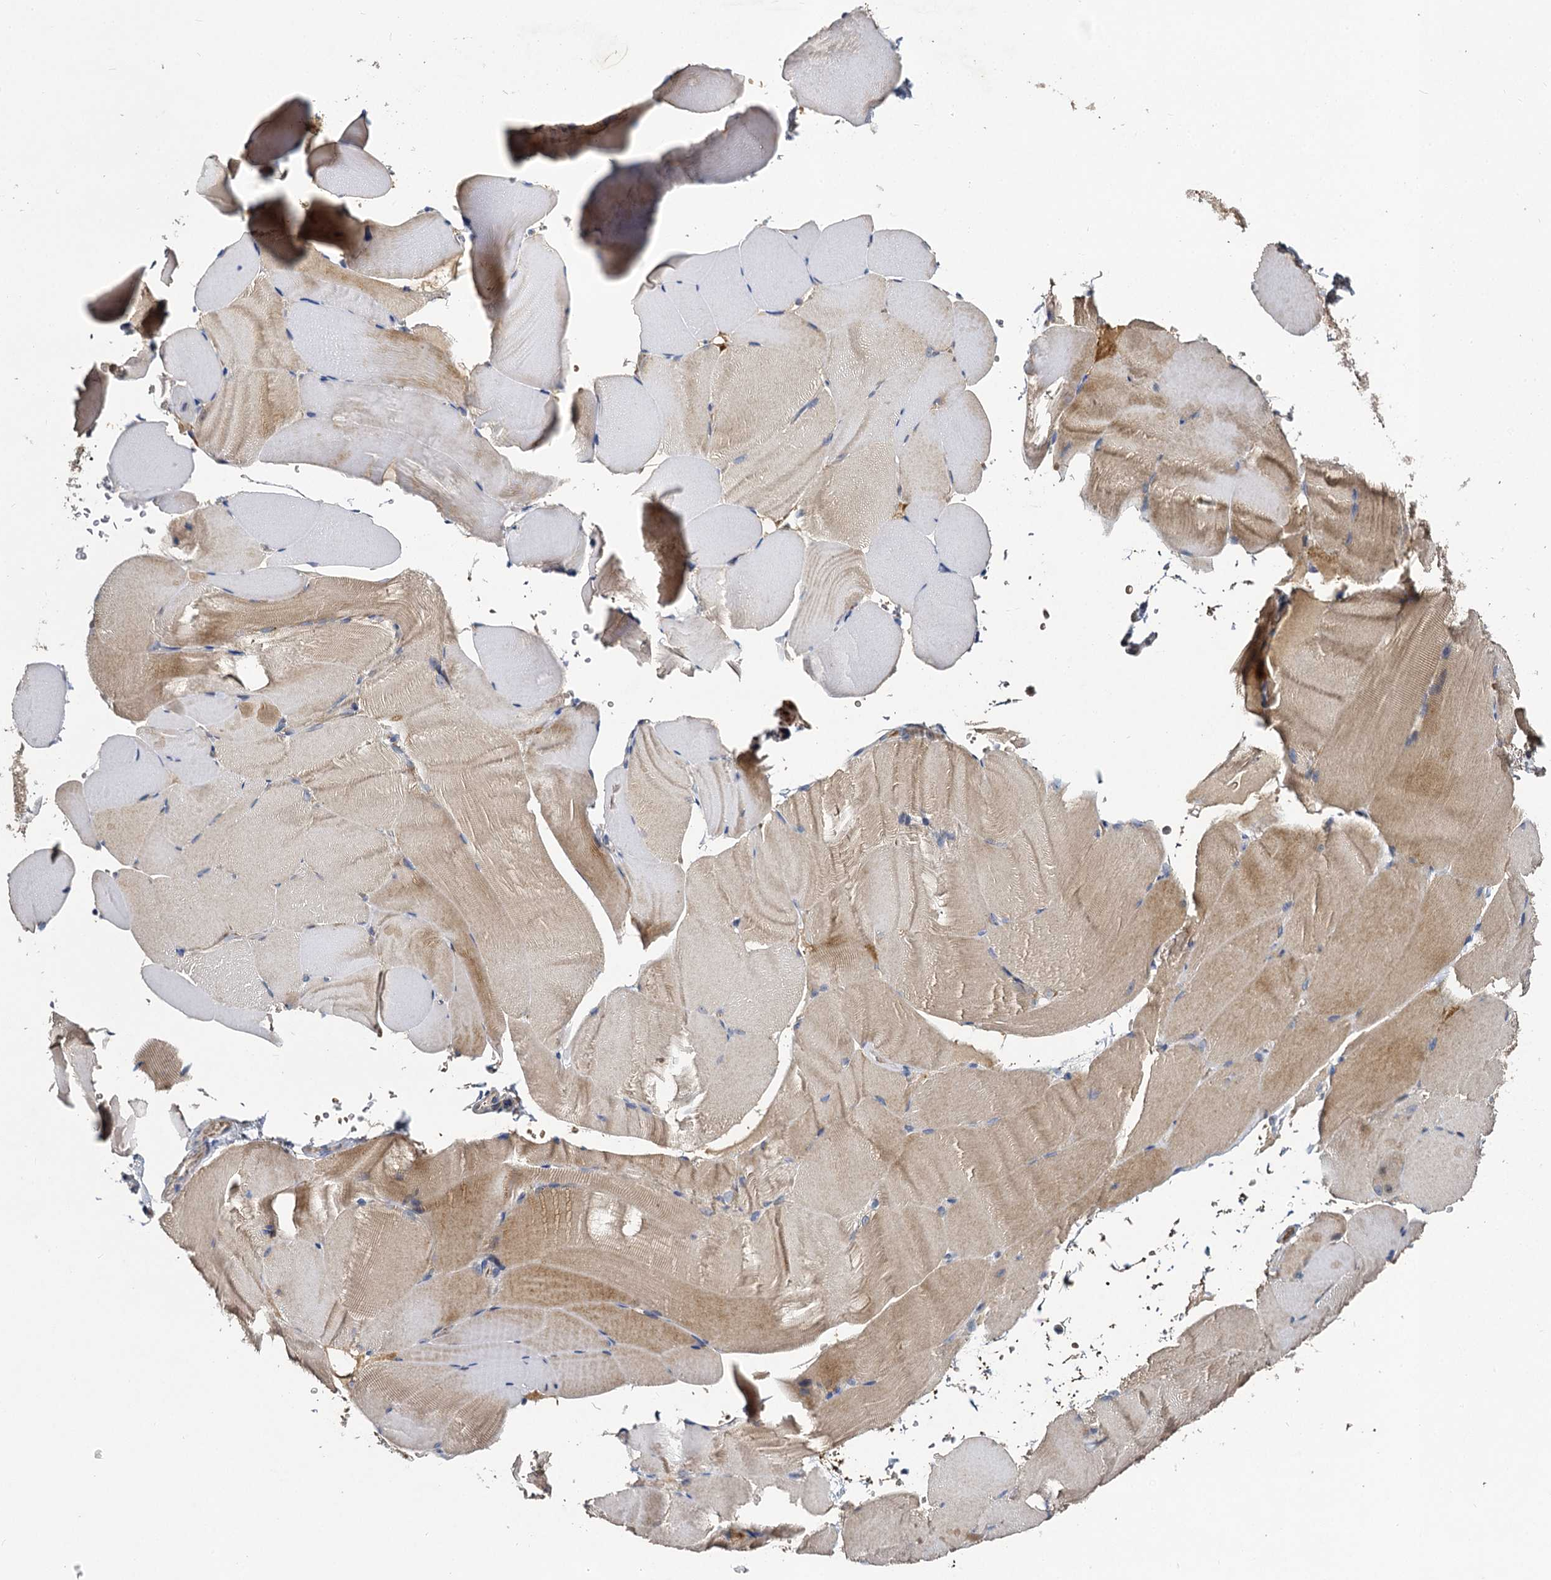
{"staining": {"intensity": "weak", "quantity": ">75%", "location": "cytoplasmic/membranous"}, "tissue": "skeletal muscle", "cell_type": "Myocytes", "image_type": "normal", "snomed": [{"axis": "morphology", "description": "Normal tissue, NOS"}, {"axis": "topography", "description": "Skeletal muscle"}, {"axis": "topography", "description": "Parathyroid gland"}], "caption": "Benign skeletal muscle reveals weak cytoplasmic/membranous expression in approximately >75% of myocytes (Stains: DAB in brown, nuclei in blue, Microscopy: brightfield microscopy at high magnification)..", "gene": "SLC11A2", "patient": {"sex": "female", "age": 37}}